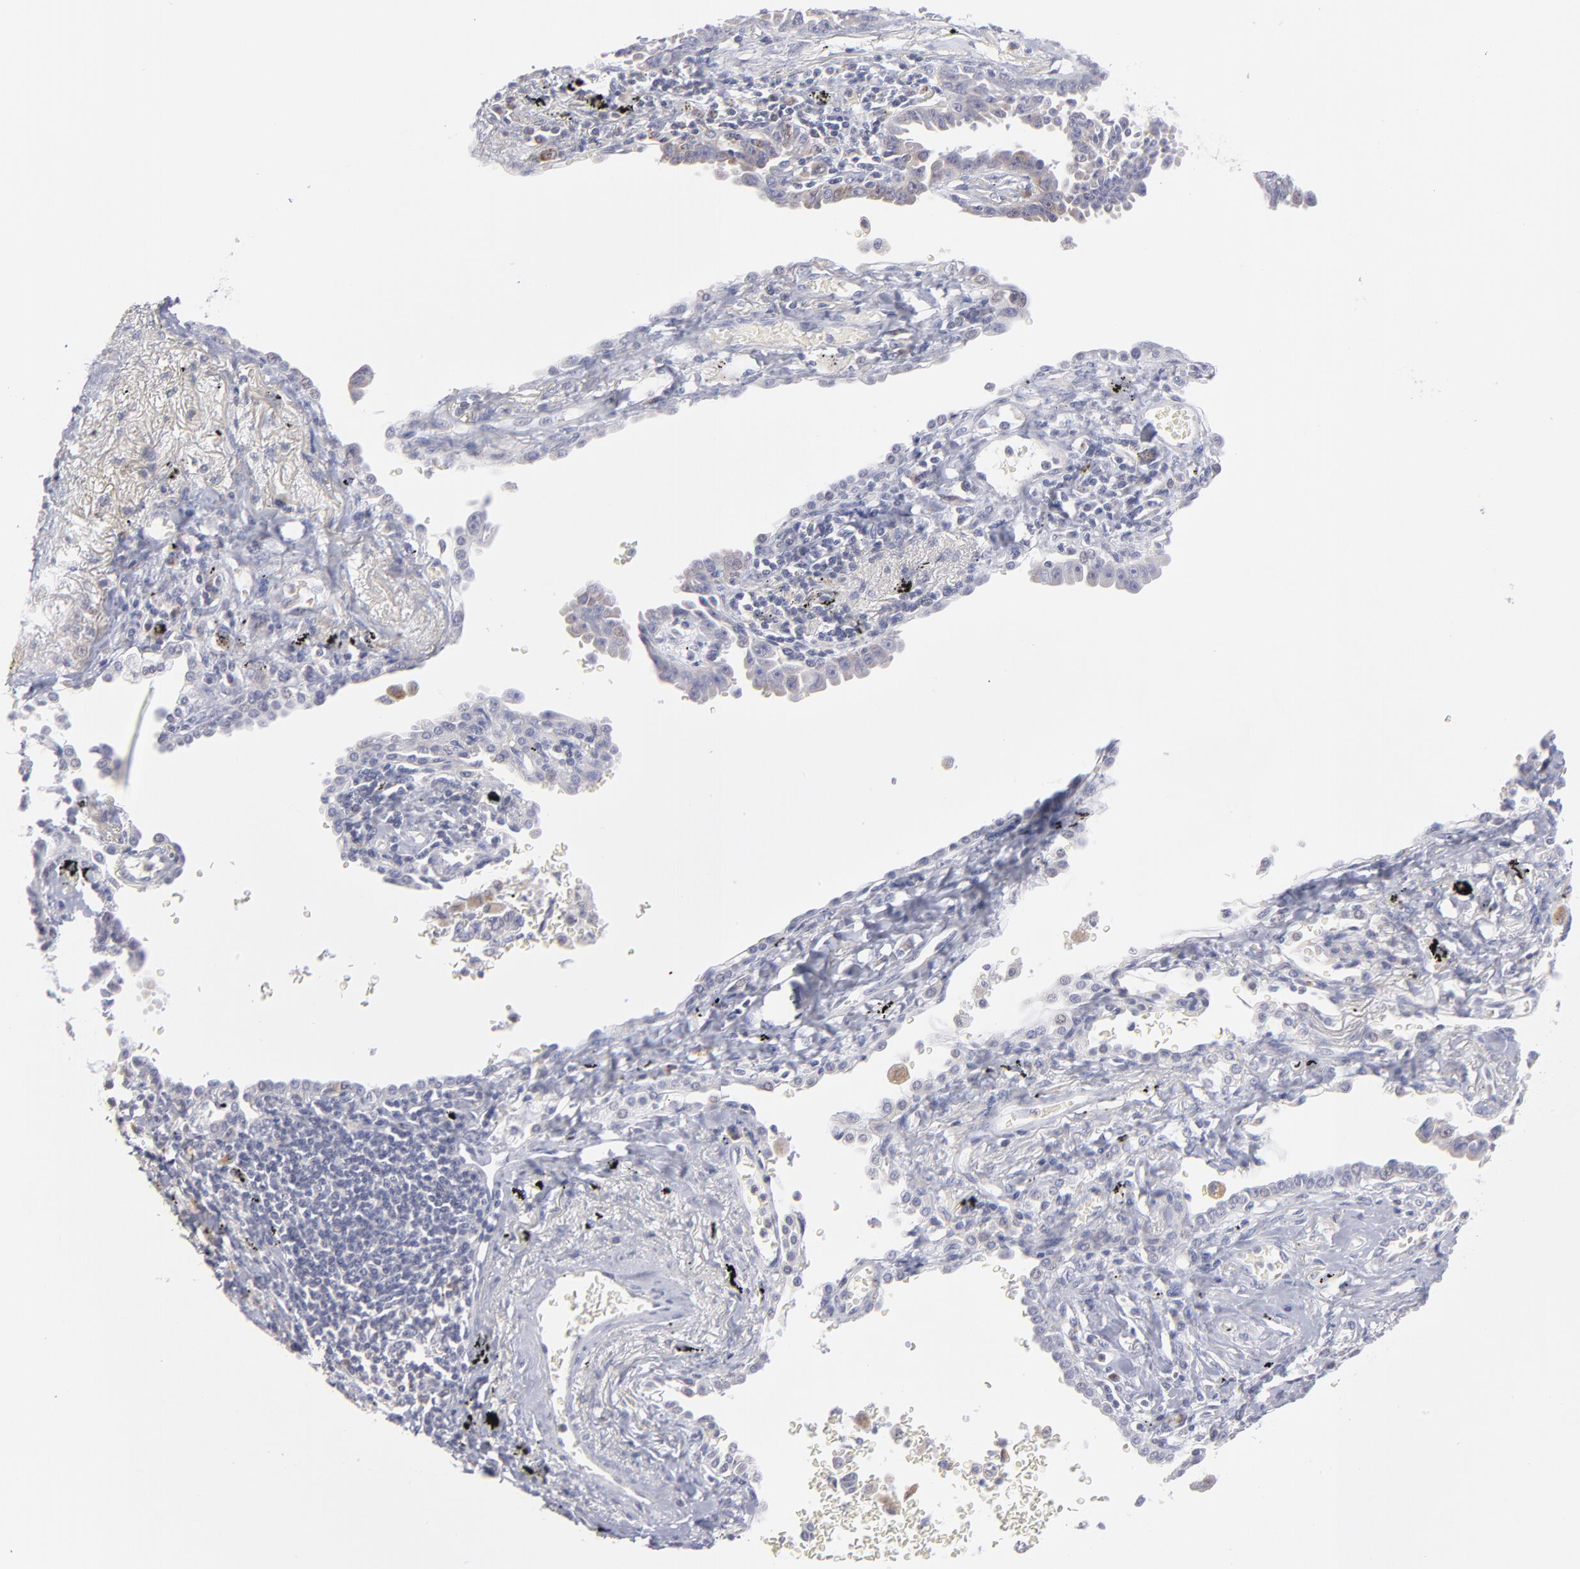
{"staining": {"intensity": "weak", "quantity": "<25%", "location": "cytoplasmic/membranous"}, "tissue": "lung cancer", "cell_type": "Tumor cells", "image_type": "cancer", "snomed": [{"axis": "morphology", "description": "Adenocarcinoma, NOS"}, {"axis": "topography", "description": "Lung"}], "caption": "An immunohistochemistry micrograph of lung adenocarcinoma is shown. There is no staining in tumor cells of lung adenocarcinoma.", "gene": "MTHFD2", "patient": {"sex": "female", "age": 64}}